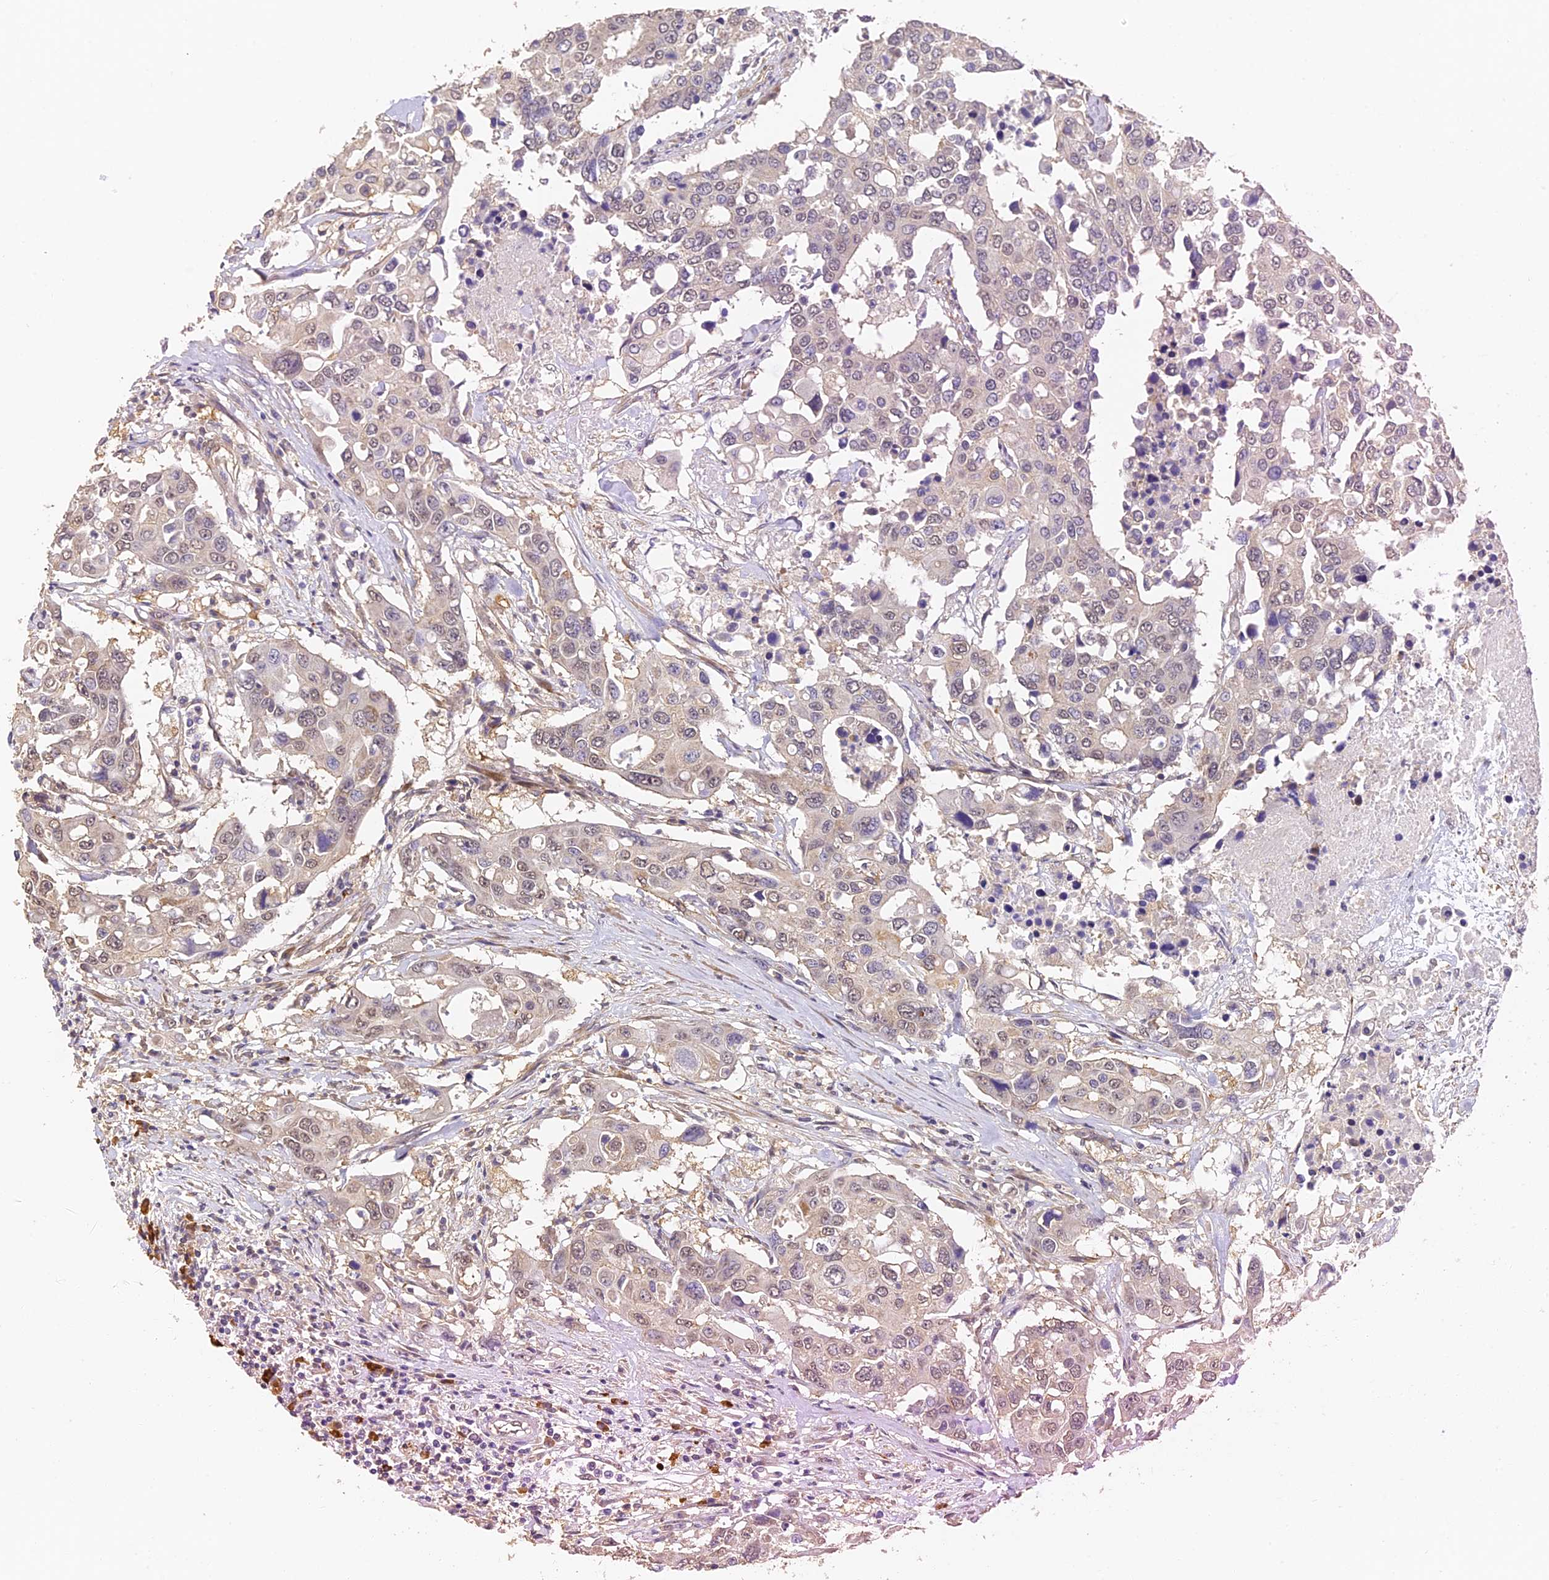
{"staining": {"intensity": "weak", "quantity": "<25%", "location": "nuclear"}, "tissue": "colorectal cancer", "cell_type": "Tumor cells", "image_type": "cancer", "snomed": [{"axis": "morphology", "description": "Adenocarcinoma, NOS"}, {"axis": "topography", "description": "Colon"}], "caption": "This is an IHC photomicrograph of colorectal adenocarcinoma. There is no expression in tumor cells.", "gene": "SLC11A1", "patient": {"sex": "male", "age": 77}}